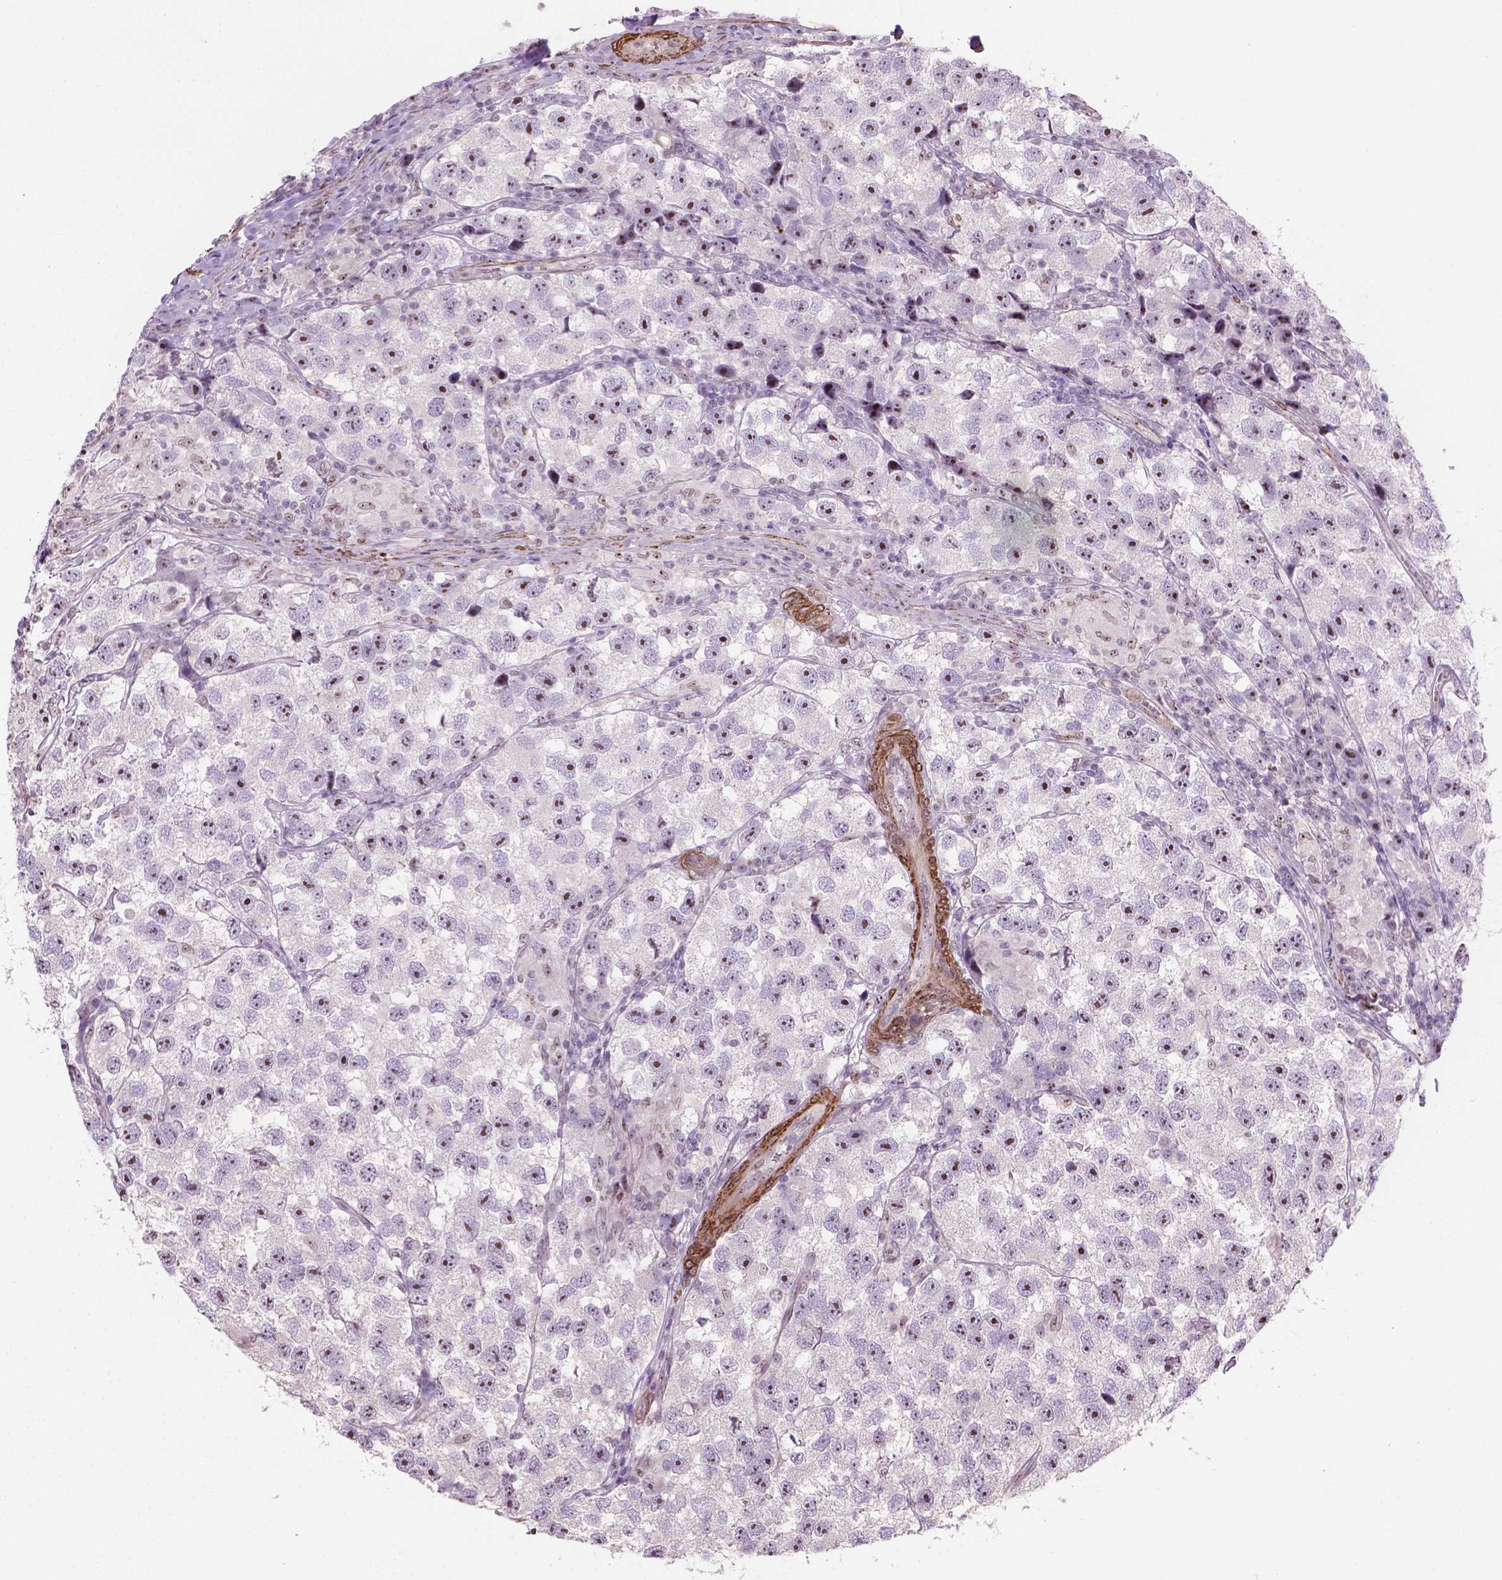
{"staining": {"intensity": "moderate", "quantity": ">75%", "location": "nuclear"}, "tissue": "testis cancer", "cell_type": "Tumor cells", "image_type": "cancer", "snomed": [{"axis": "morphology", "description": "Seminoma, NOS"}, {"axis": "topography", "description": "Testis"}], "caption": "Immunohistochemical staining of testis cancer exhibits moderate nuclear protein staining in approximately >75% of tumor cells.", "gene": "RRS1", "patient": {"sex": "male", "age": 26}}